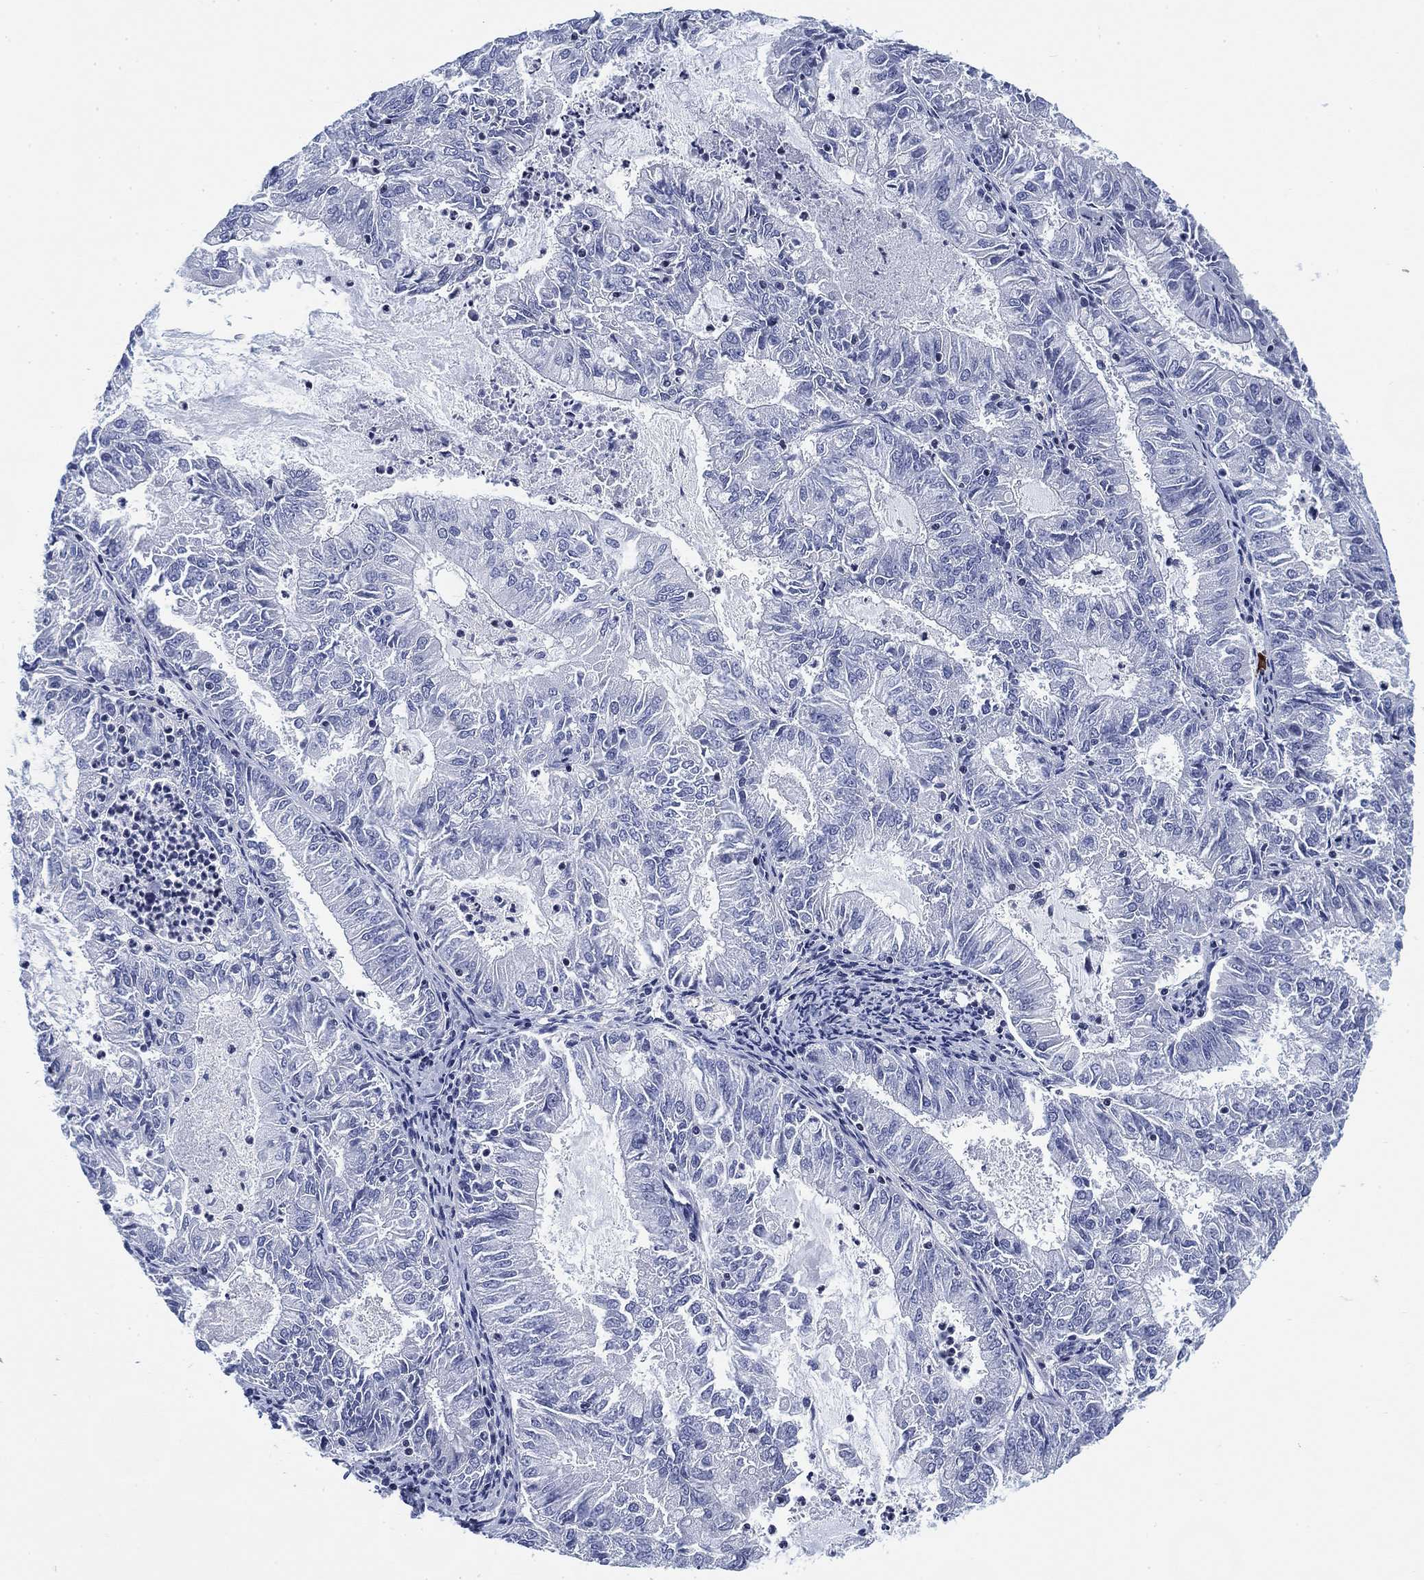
{"staining": {"intensity": "negative", "quantity": "none", "location": "none"}, "tissue": "endometrial cancer", "cell_type": "Tumor cells", "image_type": "cancer", "snomed": [{"axis": "morphology", "description": "Adenocarcinoma, NOS"}, {"axis": "topography", "description": "Endometrium"}], "caption": "Immunohistochemistry (IHC) micrograph of human endometrial cancer (adenocarcinoma) stained for a protein (brown), which exhibits no expression in tumor cells.", "gene": "FYB1", "patient": {"sex": "female", "age": 57}}